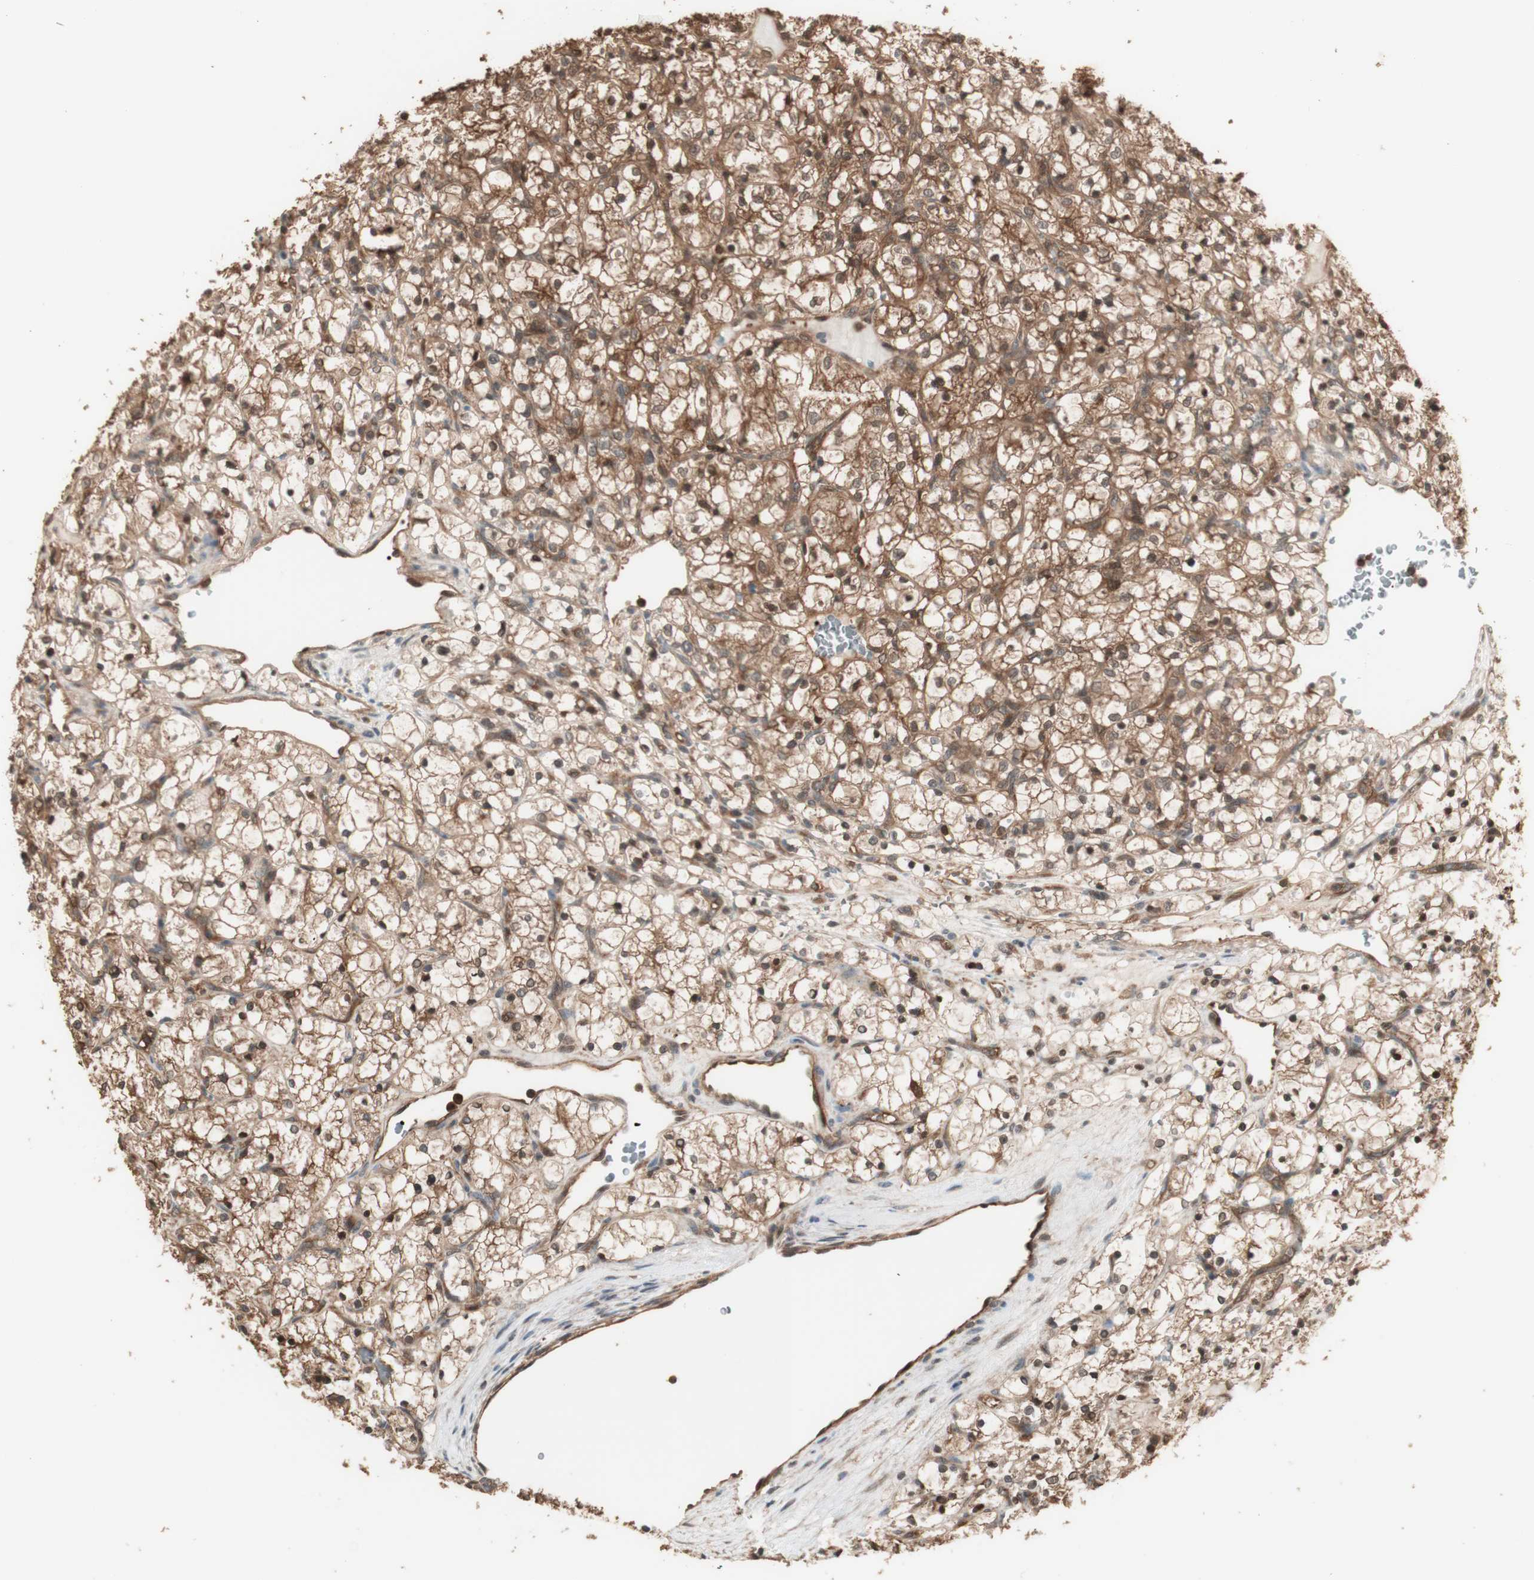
{"staining": {"intensity": "moderate", "quantity": ">75%", "location": "cytoplasmic/membranous"}, "tissue": "renal cancer", "cell_type": "Tumor cells", "image_type": "cancer", "snomed": [{"axis": "morphology", "description": "Adenocarcinoma, NOS"}, {"axis": "topography", "description": "Kidney"}], "caption": "Protein staining by IHC reveals moderate cytoplasmic/membranous staining in approximately >75% of tumor cells in renal adenocarcinoma.", "gene": "YWHAB", "patient": {"sex": "female", "age": 69}}